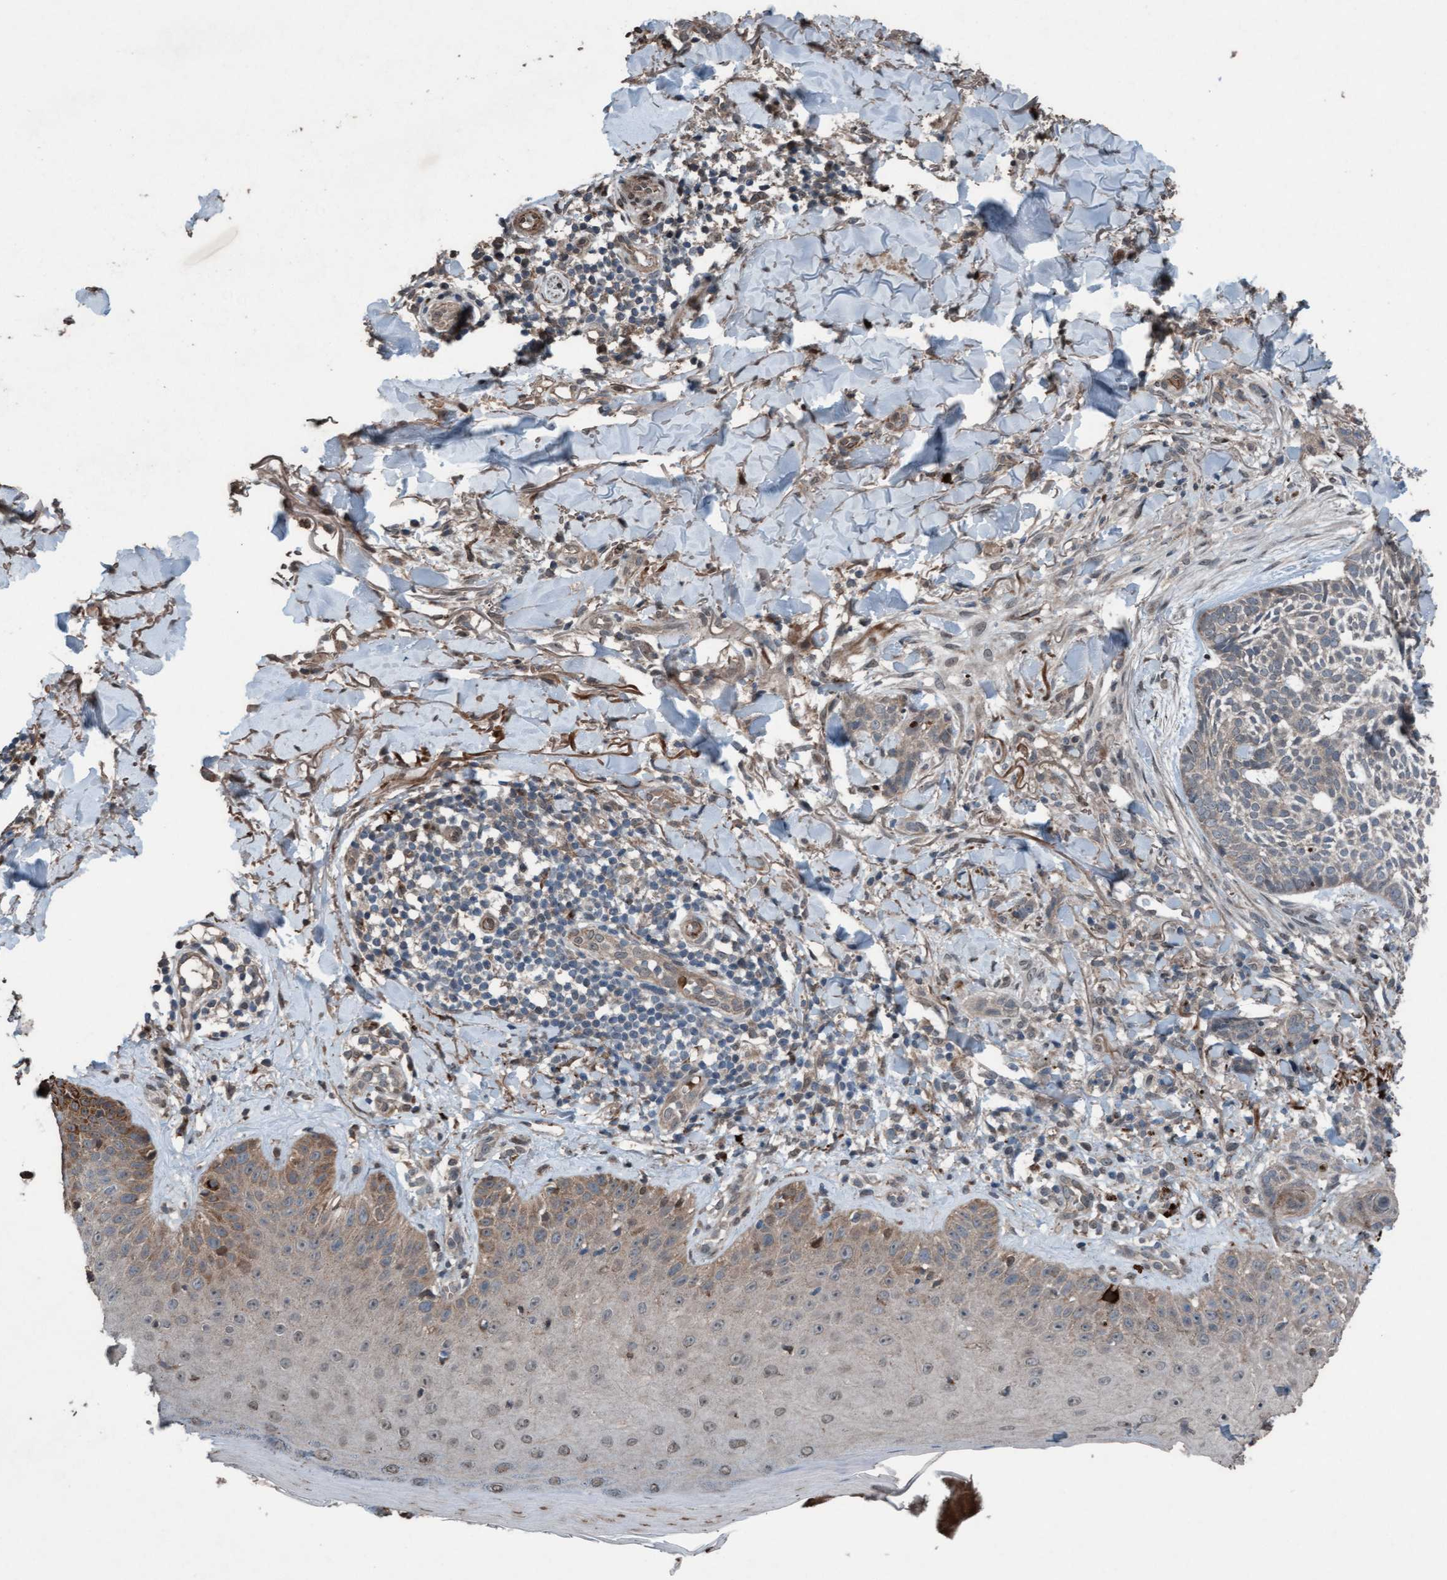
{"staining": {"intensity": "weak", "quantity": "25%-75%", "location": "cytoplasmic/membranous"}, "tissue": "skin cancer", "cell_type": "Tumor cells", "image_type": "cancer", "snomed": [{"axis": "morphology", "description": "Normal tissue, NOS"}, {"axis": "morphology", "description": "Basal cell carcinoma"}, {"axis": "topography", "description": "Skin"}], "caption": "An image showing weak cytoplasmic/membranous positivity in approximately 25%-75% of tumor cells in skin basal cell carcinoma, as visualized by brown immunohistochemical staining.", "gene": "PLXNB2", "patient": {"sex": "male", "age": 67}}